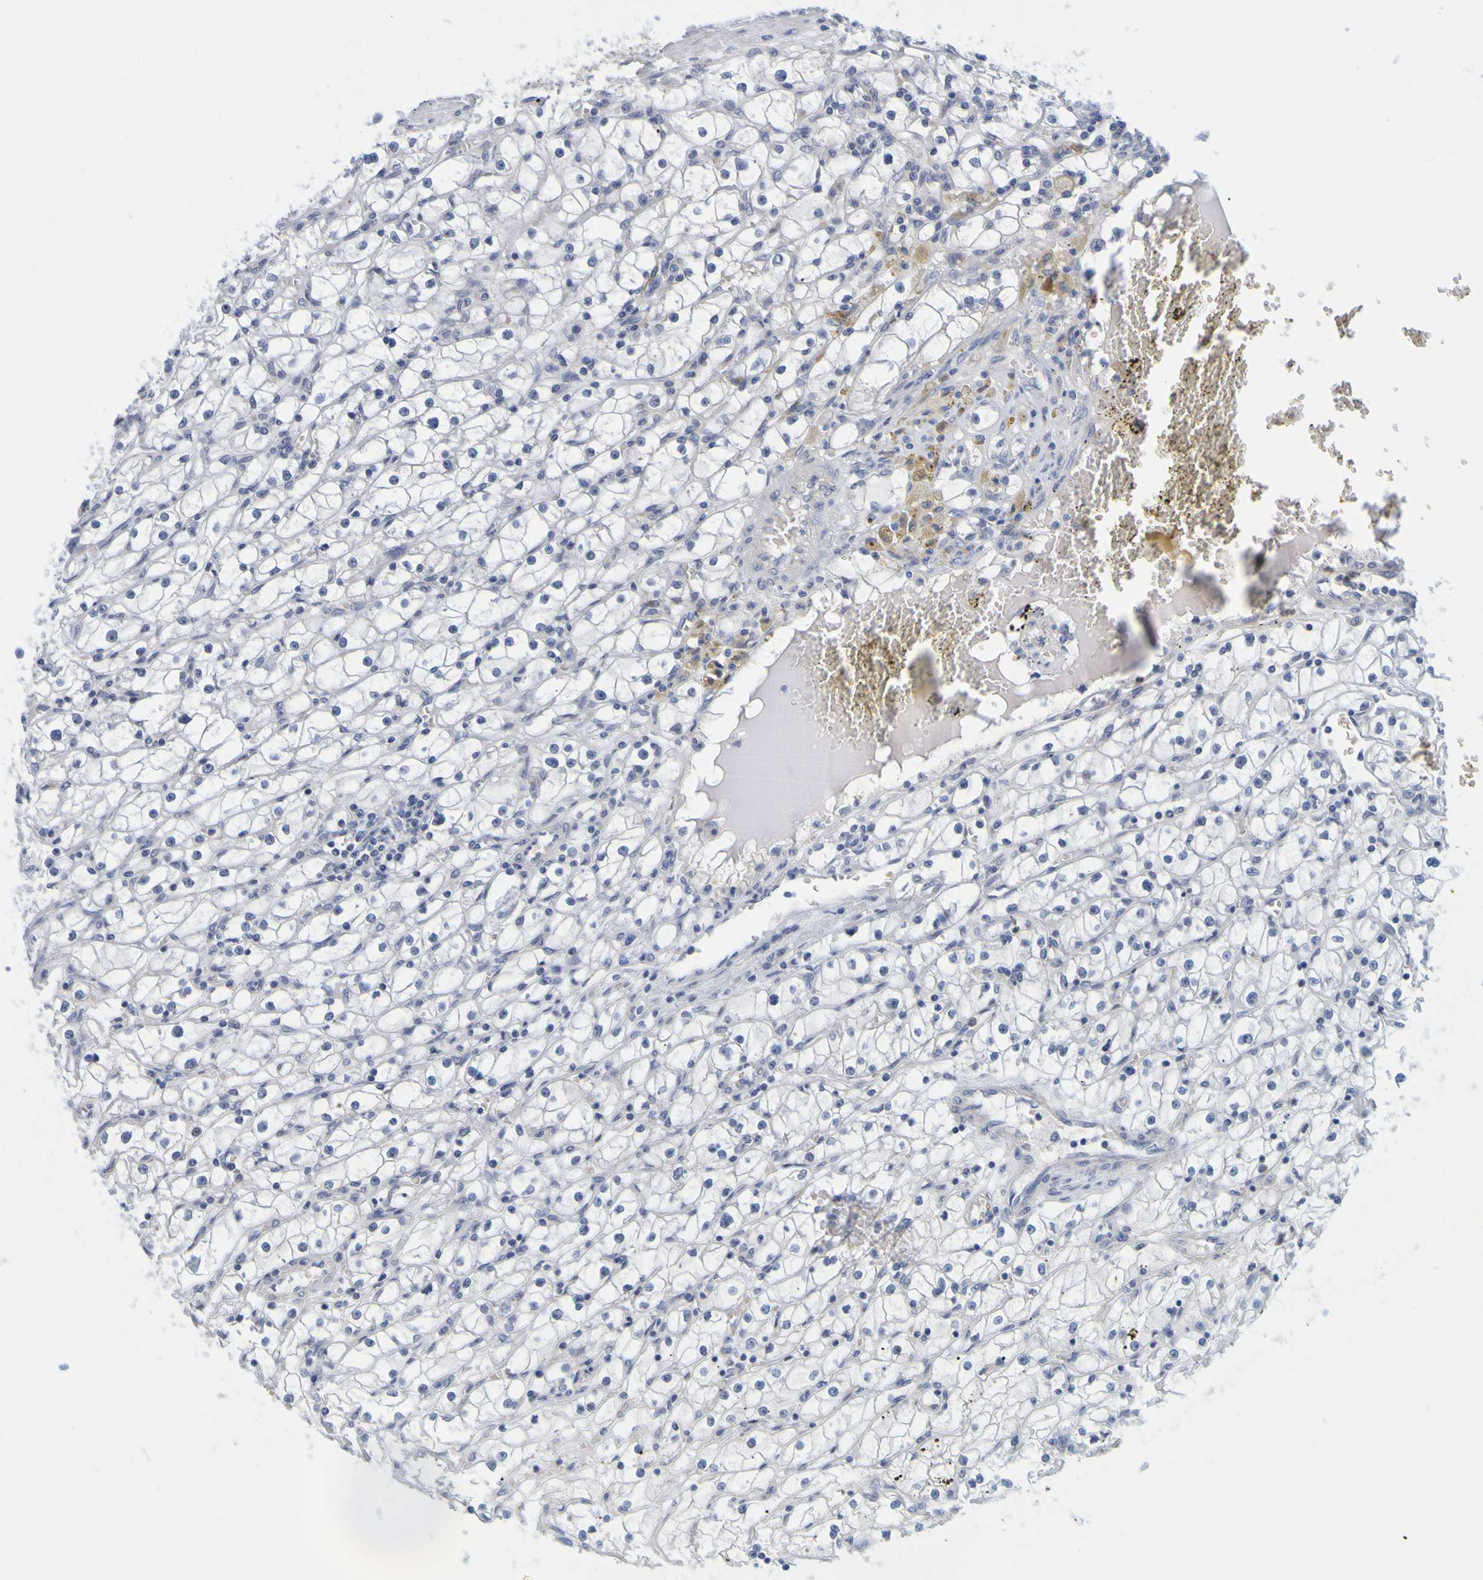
{"staining": {"intensity": "negative", "quantity": "none", "location": "none"}, "tissue": "renal cancer", "cell_type": "Tumor cells", "image_type": "cancer", "snomed": [{"axis": "morphology", "description": "Adenocarcinoma, NOS"}, {"axis": "topography", "description": "Kidney"}], "caption": "High power microscopy histopathology image of an immunohistochemistry (IHC) photomicrograph of adenocarcinoma (renal), revealing no significant staining in tumor cells.", "gene": "ENDOU", "patient": {"sex": "male", "age": 56}}